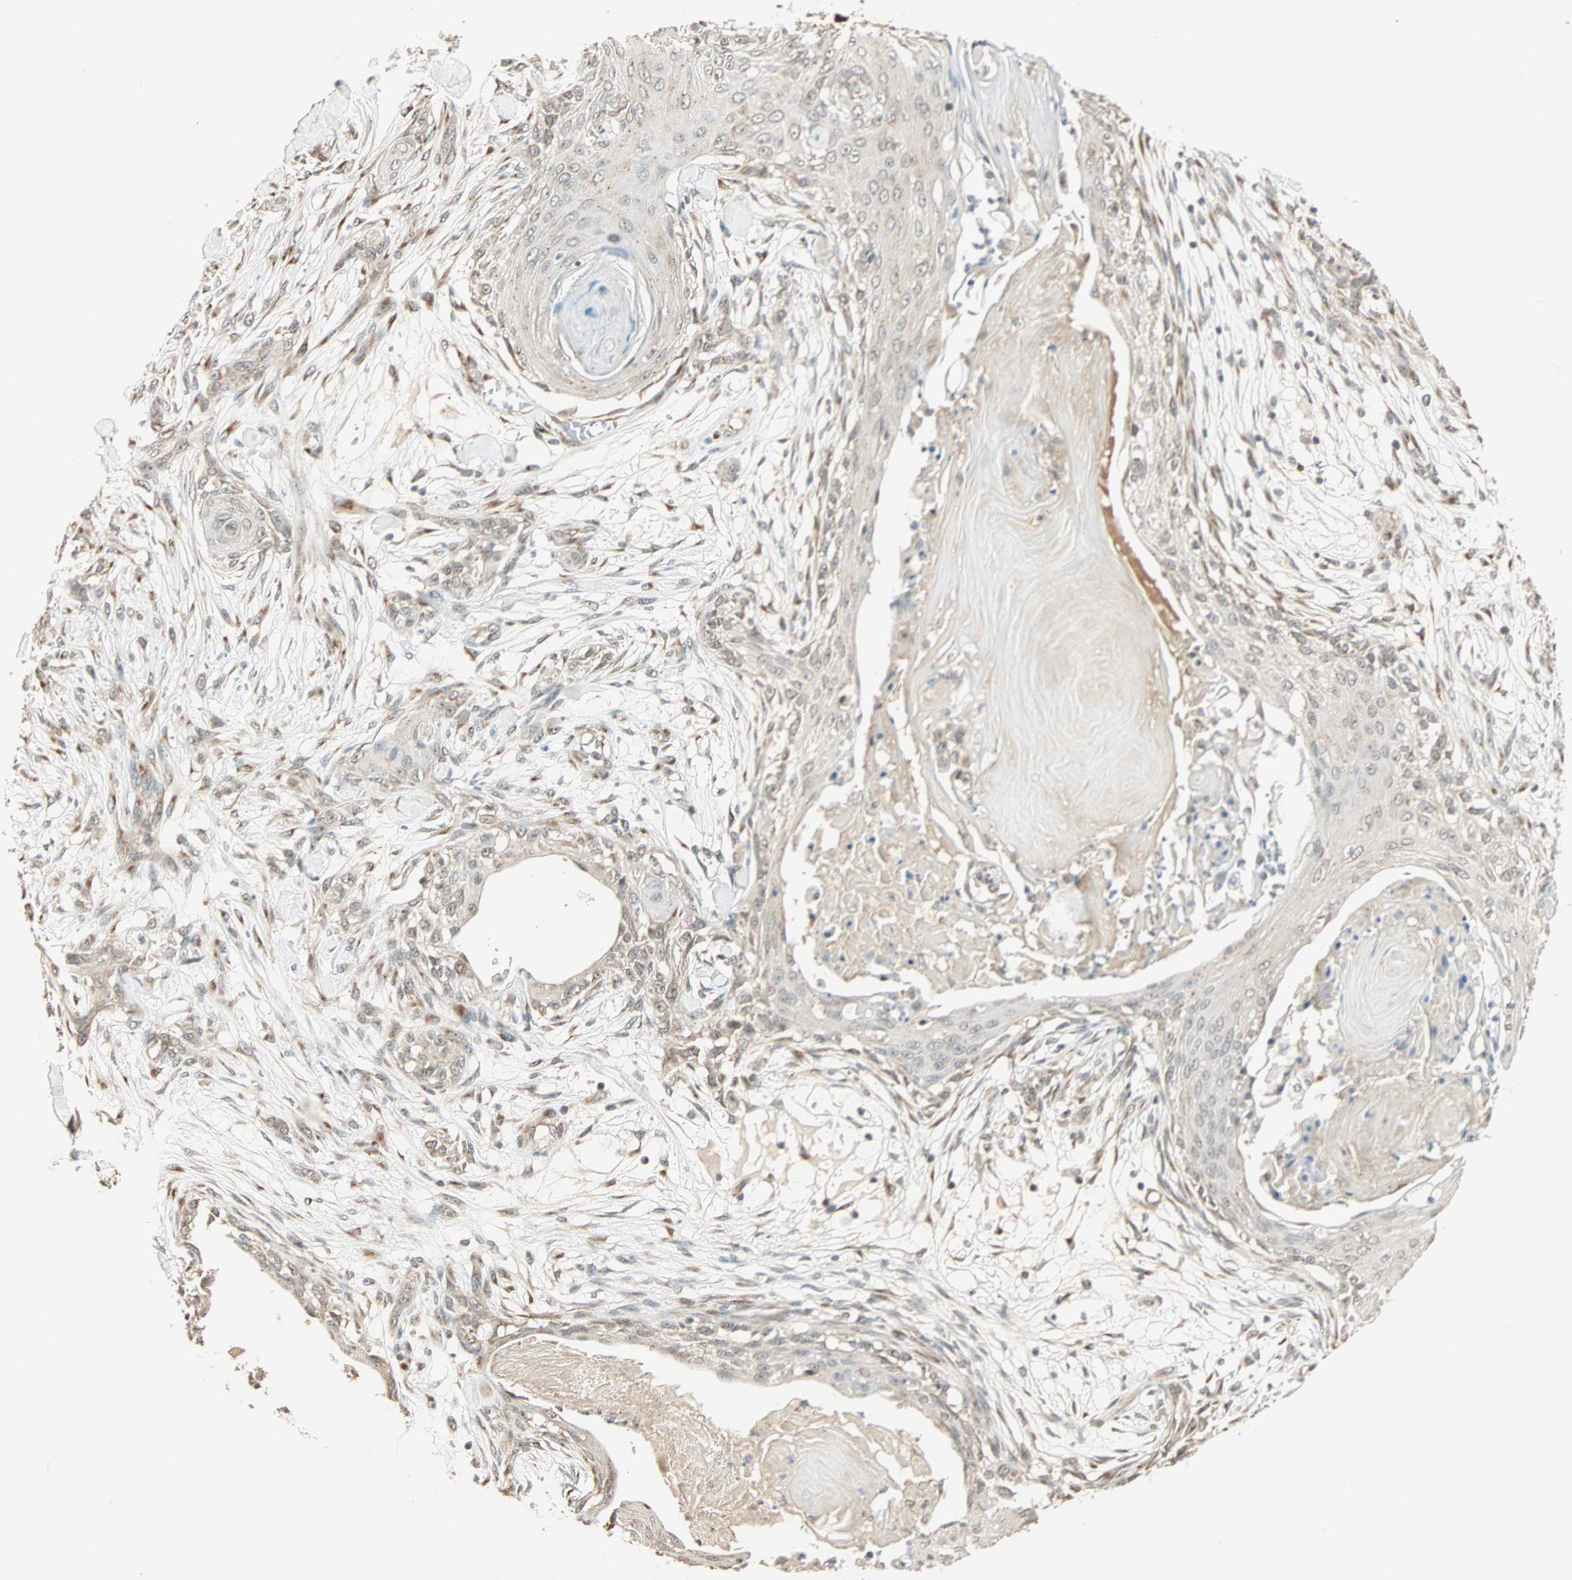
{"staining": {"intensity": "weak", "quantity": "25%-75%", "location": "cytoplasmic/membranous"}, "tissue": "skin cancer", "cell_type": "Tumor cells", "image_type": "cancer", "snomed": [{"axis": "morphology", "description": "Squamous cell carcinoma, NOS"}, {"axis": "topography", "description": "Skin"}], "caption": "Skin squamous cell carcinoma was stained to show a protein in brown. There is low levels of weak cytoplasmic/membranous positivity in about 25%-75% of tumor cells.", "gene": "PRDM2", "patient": {"sex": "female", "age": 59}}